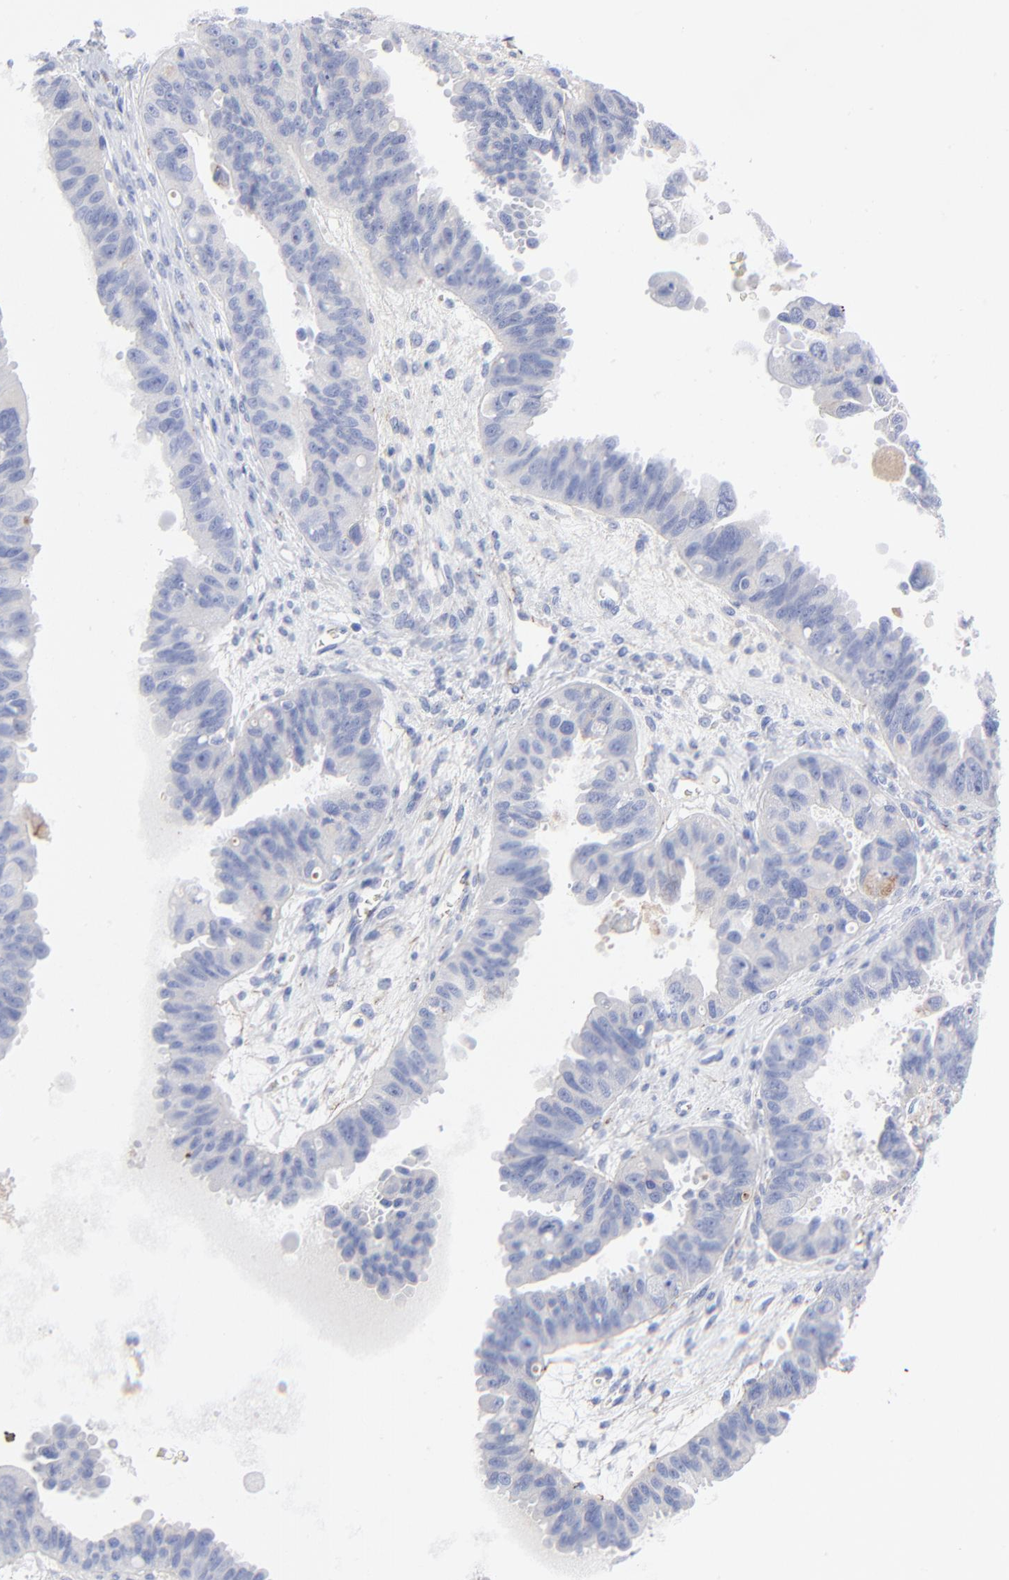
{"staining": {"intensity": "negative", "quantity": "none", "location": "none"}, "tissue": "ovarian cancer", "cell_type": "Tumor cells", "image_type": "cancer", "snomed": [{"axis": "morphology", "description": "Carcinoma, endometroid"}, {"axis": "topography", "description": "Ovary"}], "caption": "This is a histopathology image of IHC staining of endometroid carcinoma (ovarian), which shows no positivity in tumor cells. The staining was performed using DAB to visualize the protein expression in brown, while the nuclei were stained in blue with hematoxylin (Magnification: 20x).", "gene": "FBLN2", "patient": {"sex": "female", "age": 85}}